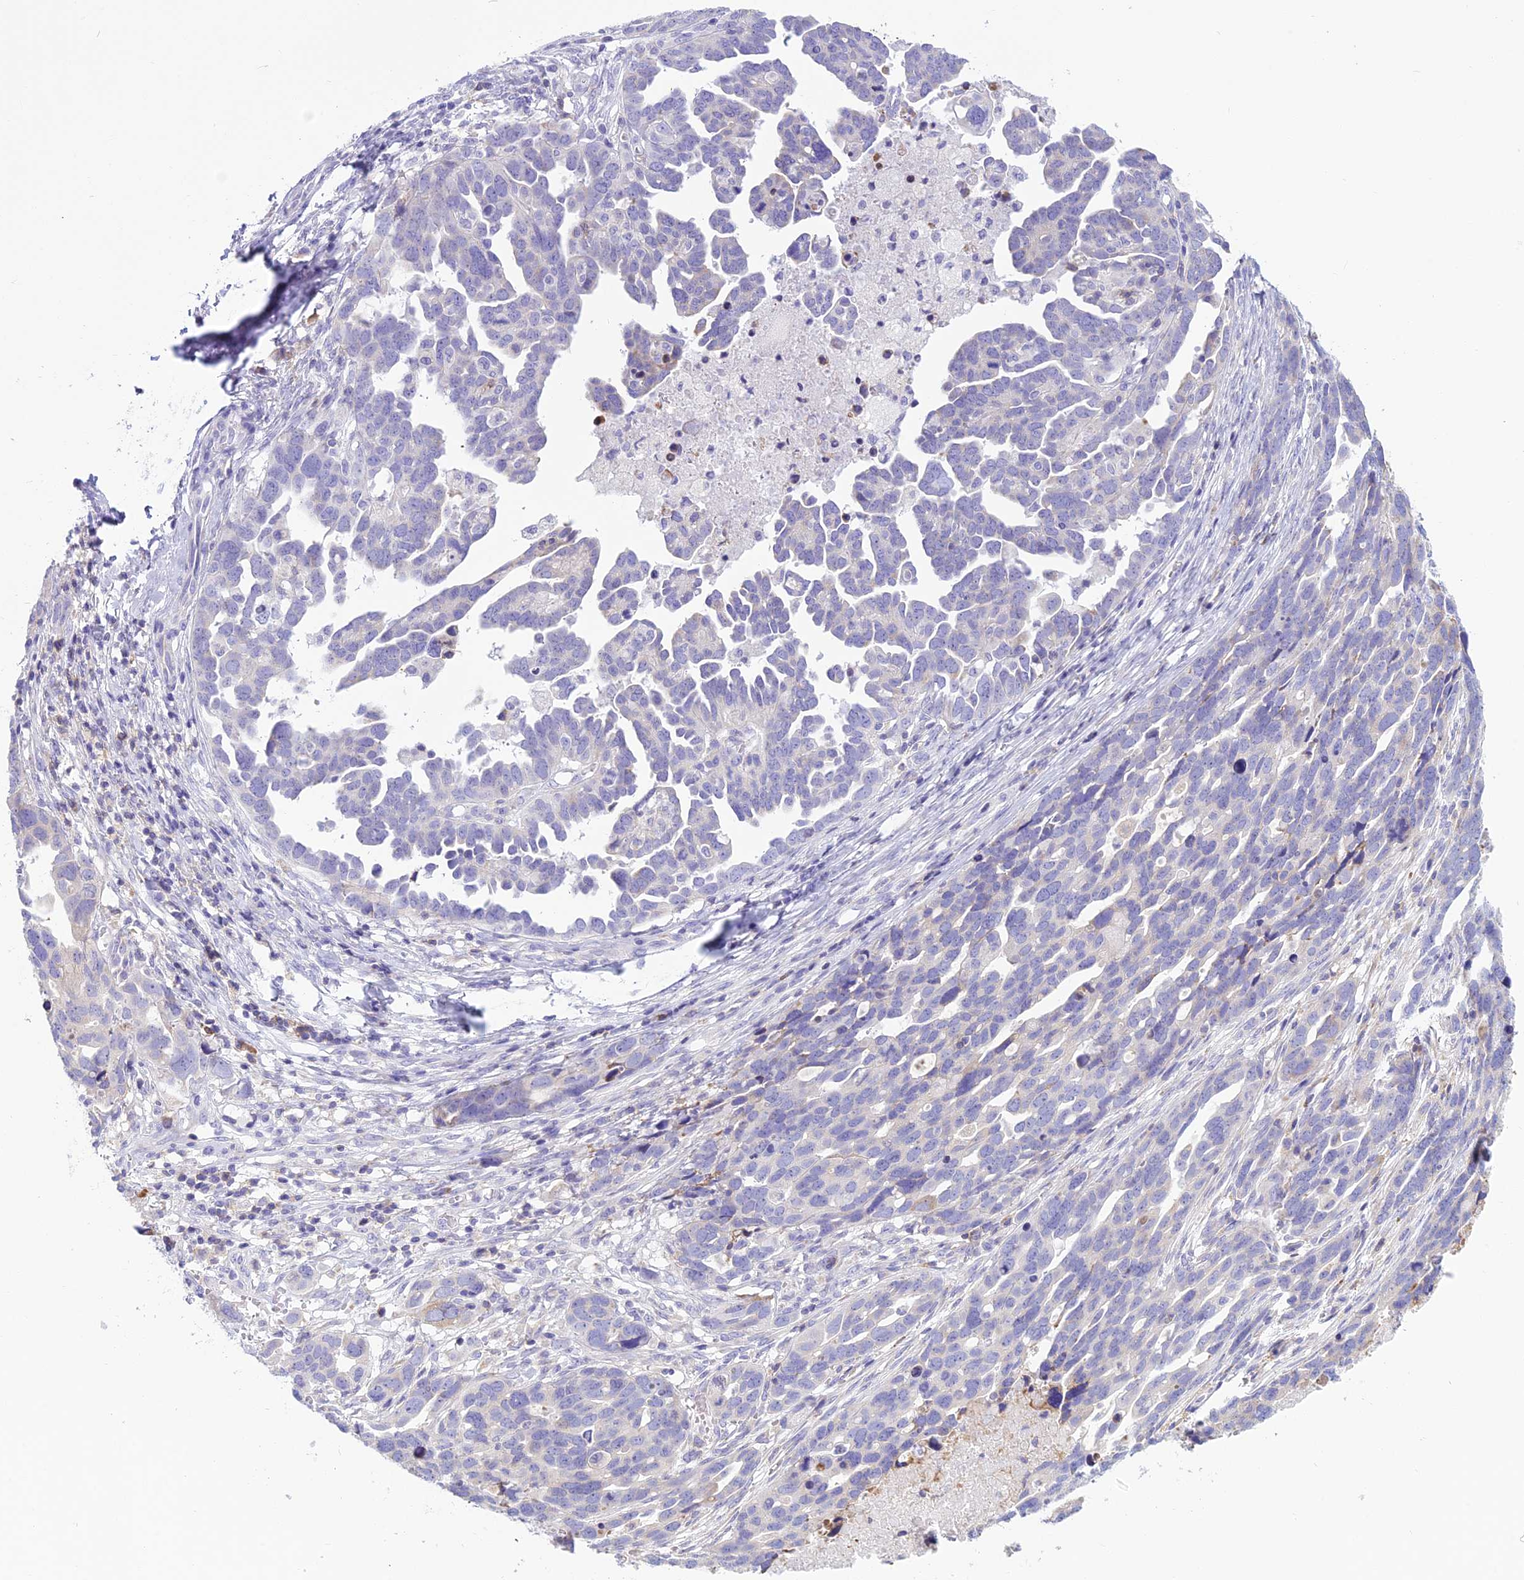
{"staining": {"intensity": "negative", "quantity": "none", "location": "none"}, "tissue": "ovarian cancer", "cell_type": "Tumor cells", "image_type": "cancer", "snomed": [{"axis": "morphology", "description": "Cystadenocarcinoma, serous, NOS"}, {"axis": "topography", "description": "Ovary"}], "caption": "Protein analysis of serous cystadenocarcinoma (ovarian) displays no significant staining in tumor cells.", "gene": "CD5", "patient": {"sex": "female", "age": 54}}